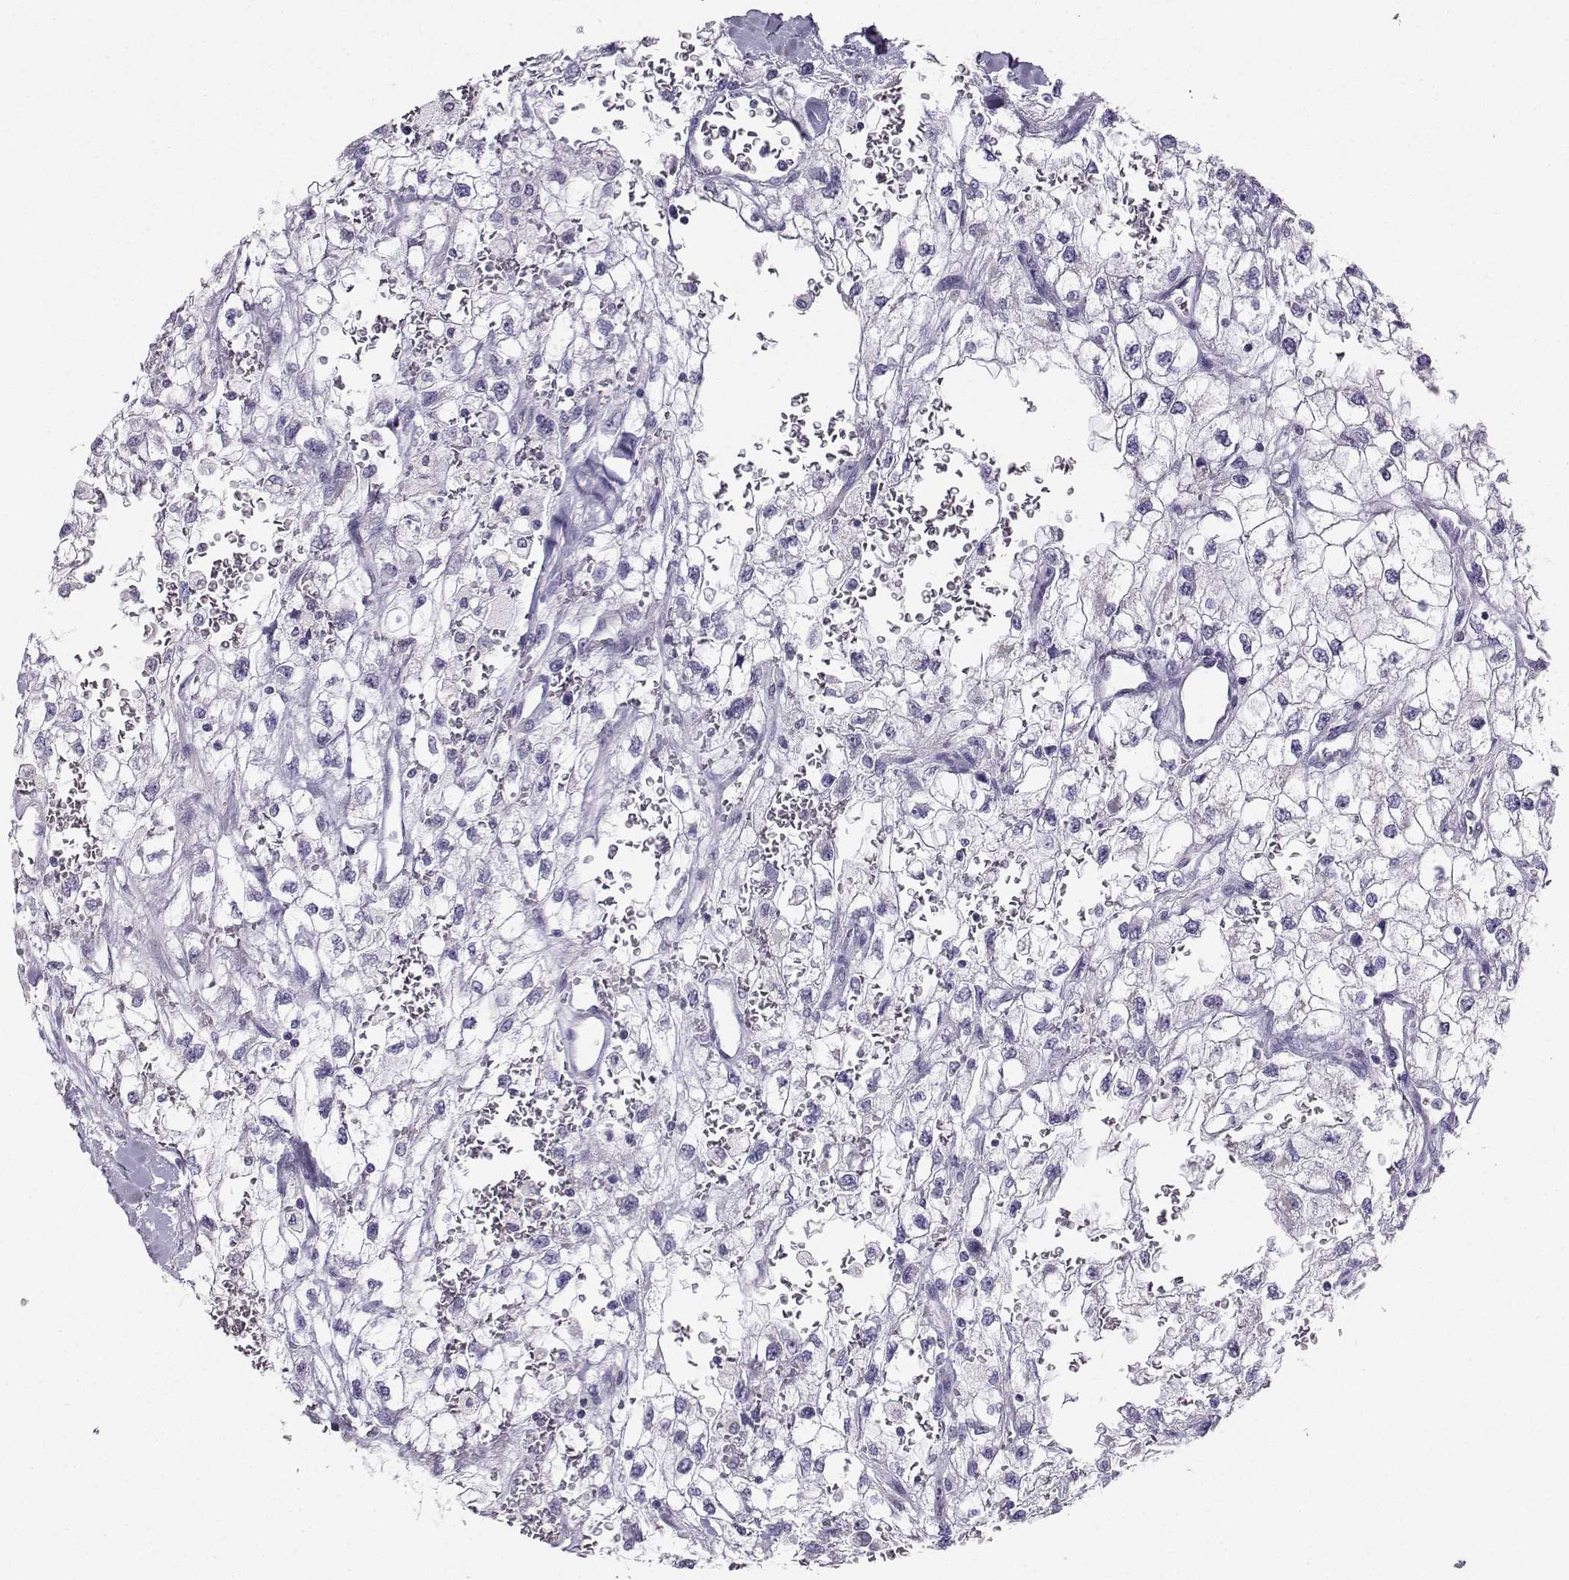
{"staining": {"intensity": "negative", "quantity": "none", "location": "none"}, "tissue": "renal cancer", "cell_type": "Tumor cells", "image_type": "cancer", "snomed": [{"axis": "morphology", "description": "Adenocarcinoma, NOS"}, {"axis": "topography", "description": "Kidney"}], "caption": "IHC photomicrograph of neoplastic tissue: renal cancer (adenocarcinoma) stained with DAB exhibits no significant protein positivity in tumor cells.", "gene": "AVP", "patient": {"sex": "male", "age": 59}}